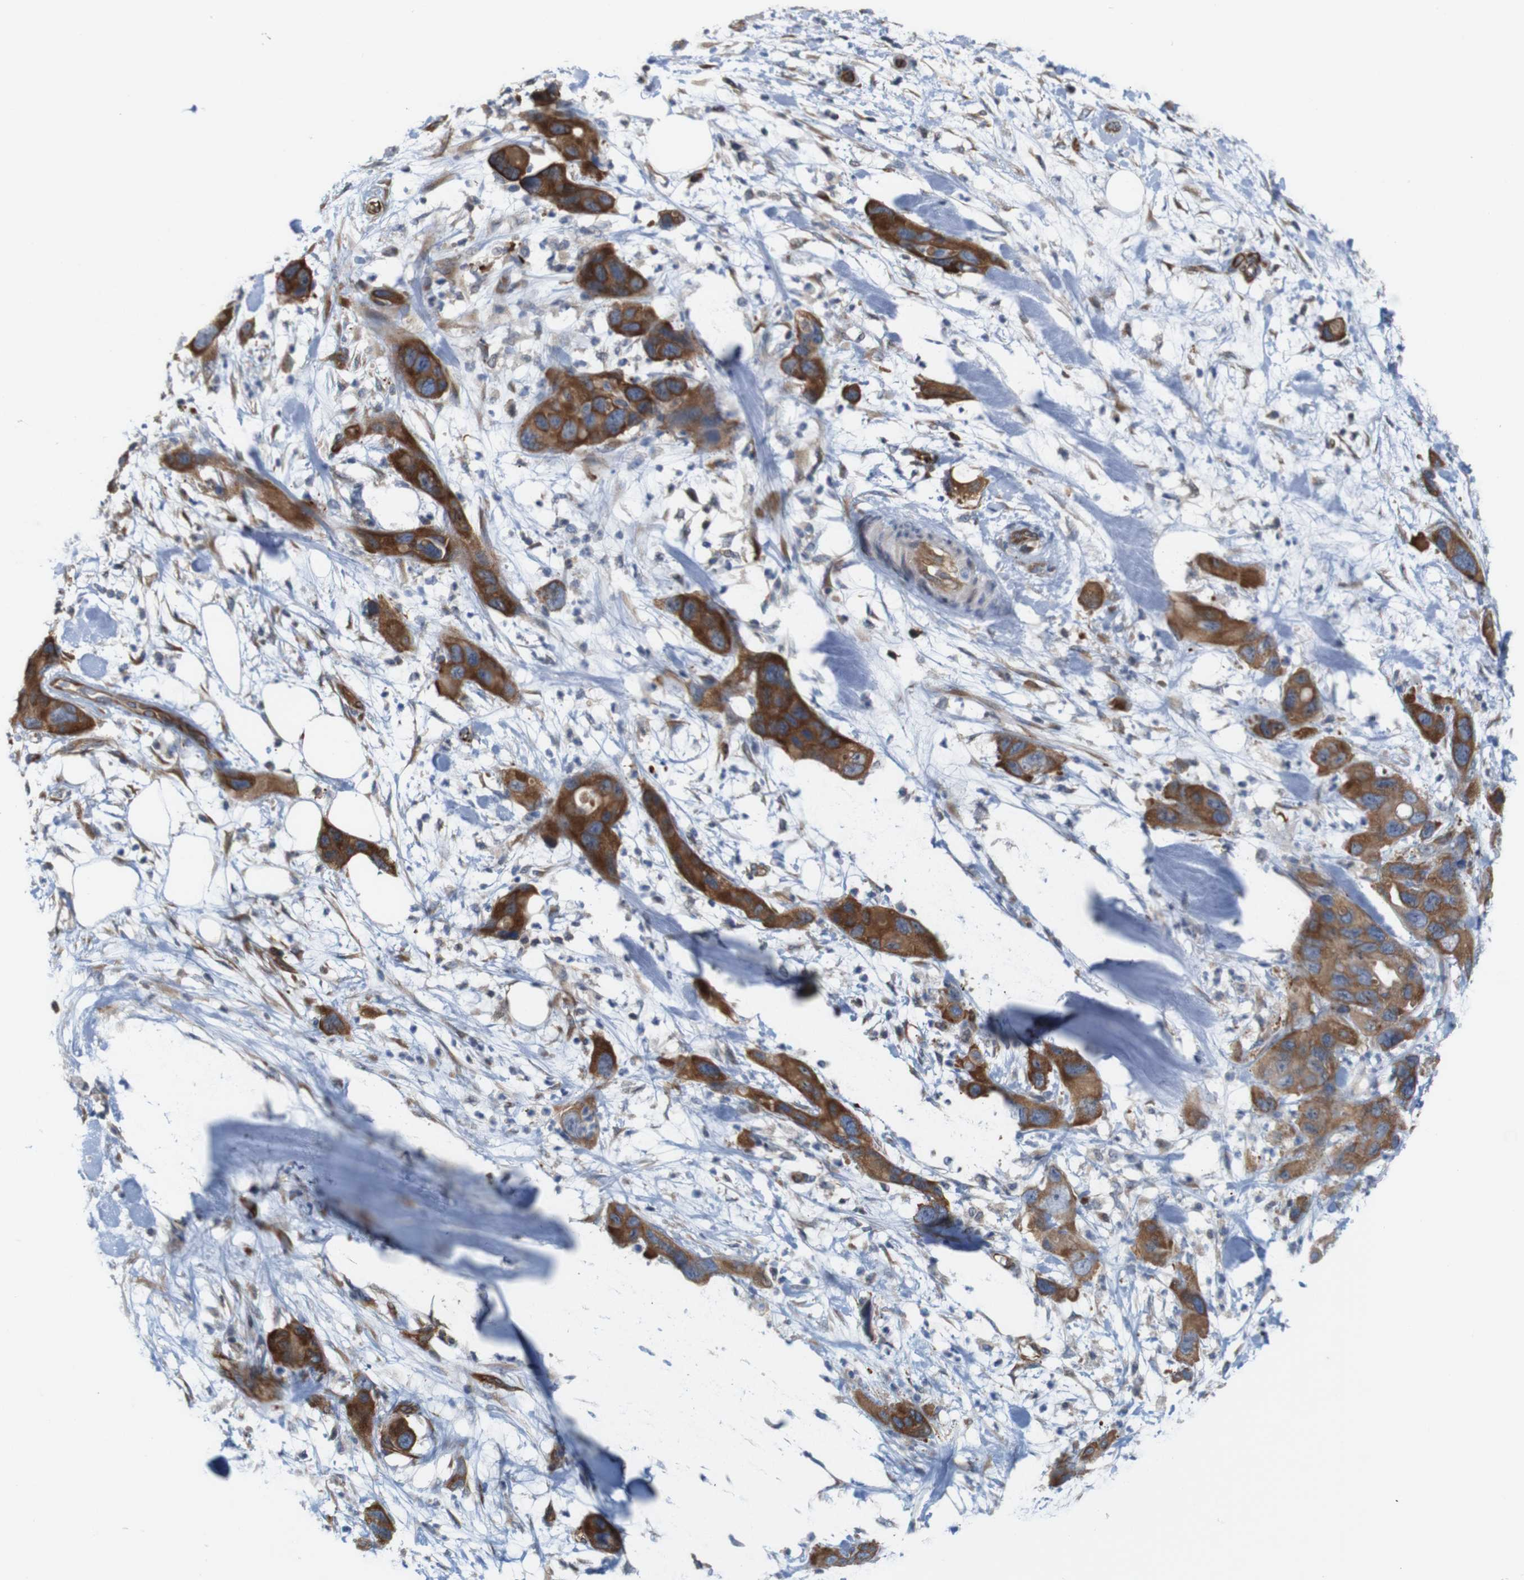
{"staining": {"intensity": "strong", "quantity": ">75%", "location": "cytoplasmic/membranous"}, "tissue": "pancreatic cancer", "cell_type": "Tumor cells", "image_type": "cancer", "snomed": [{"axis": "morphology", "description": "Adenocarcinoma, NOS"}, {"axis": "topography", "description": "Pancreas"}], "caption": "Brown immunohistochemical staining in pancreatic adenocarcinoma exhibits strong cytoplasmic/membranous staining in approximately >75% of tumor cells.", "gene": "JPH1", "patient": {"sex": "female", "age": 71}}